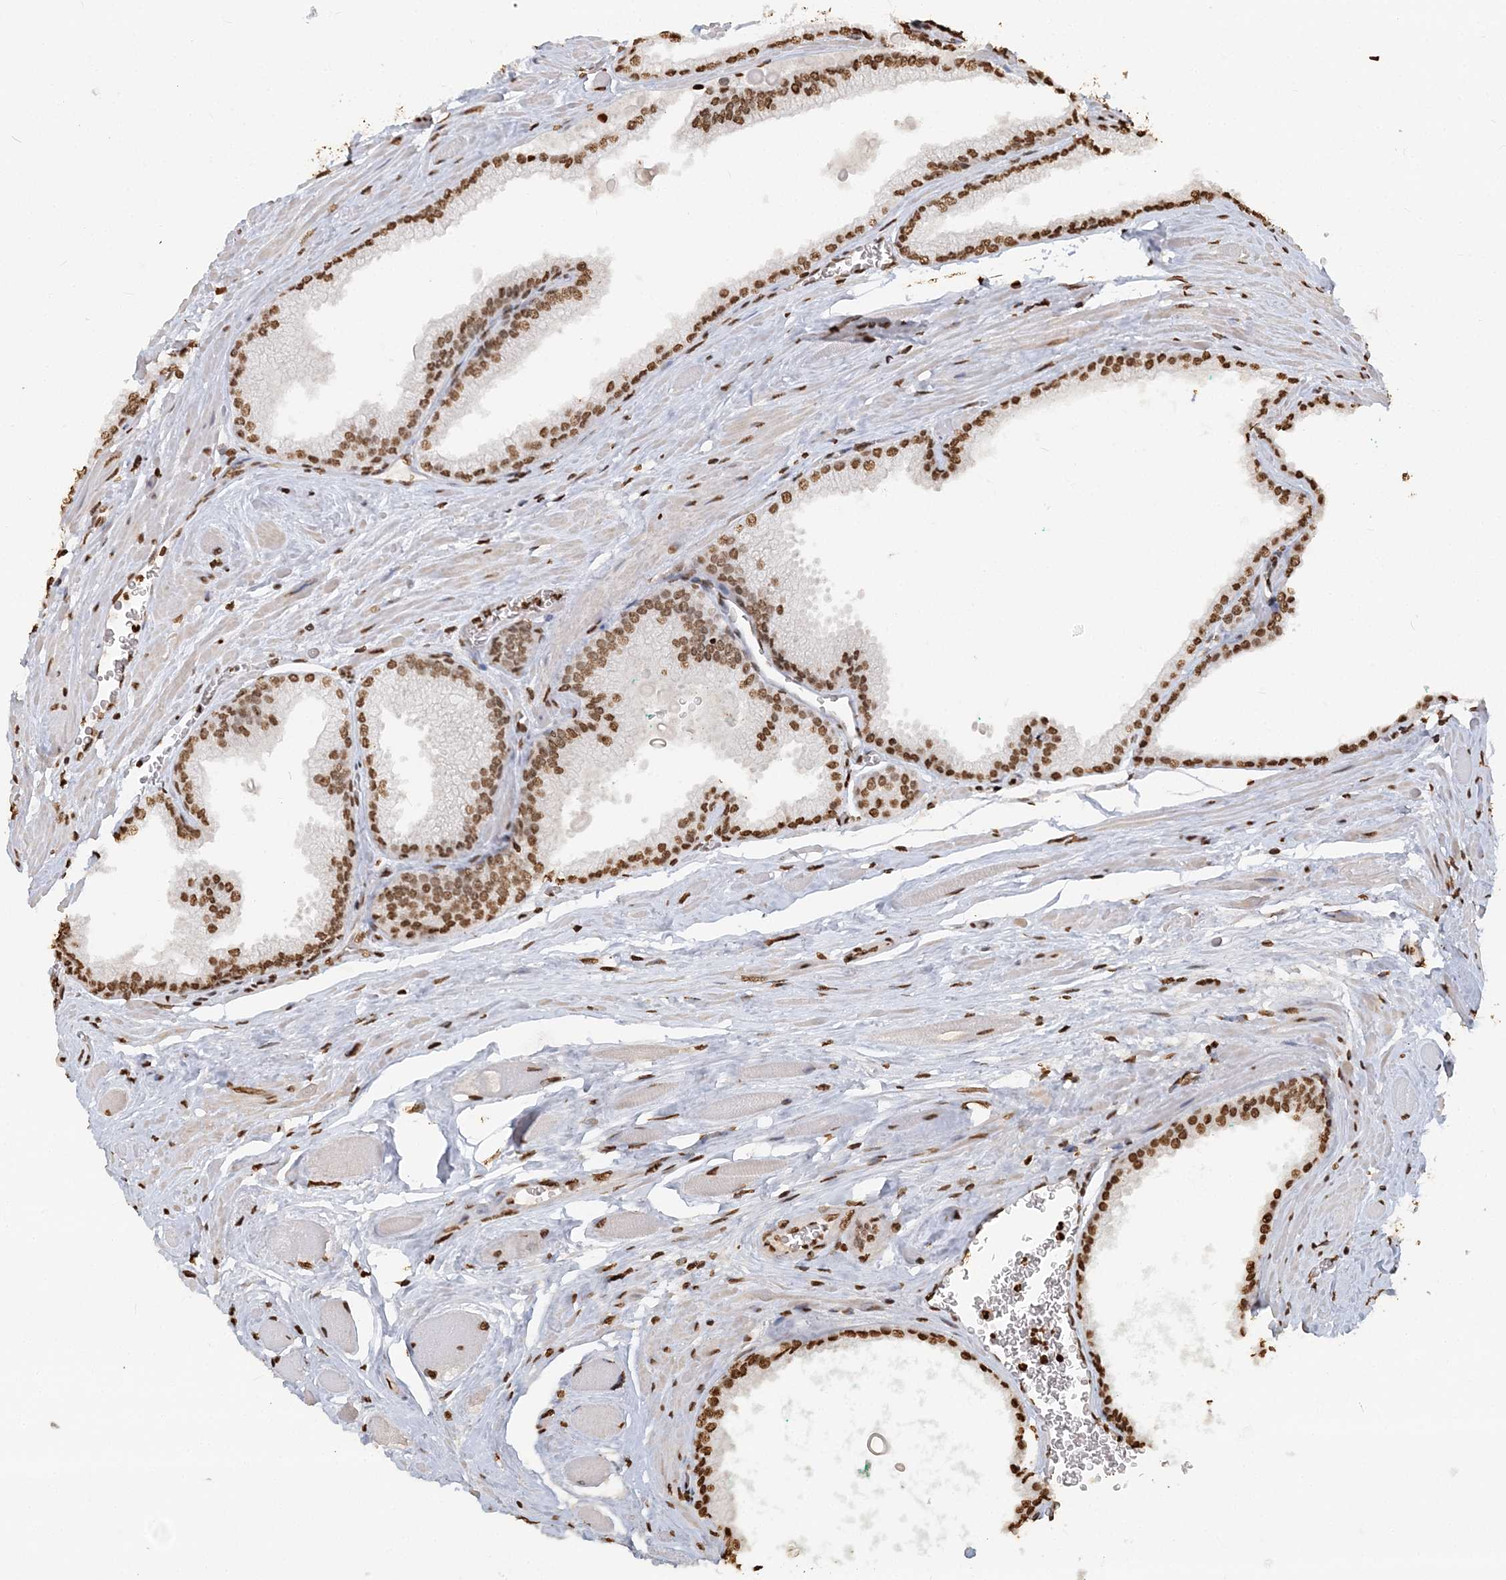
{"staining": {"intensity": "strong", "quantity": ">75%", "location": "nuclear"}, "tissue": "prostate cancer", "cell_type": "Tumor cells", "image_type": "cancer", "snomed": [{"axis": "morphology", "description": "Adenocarcinoma, Low grade"}, {"axis": "topography", "description": "Prostate"}], "caption": "Brown immunohistochemical staining in prostate cancer displays strong nuclear expression in approximately >75% of tumor cells.", "gene": "H3-3B", "patient": {"sex": "male", "age": 59}}